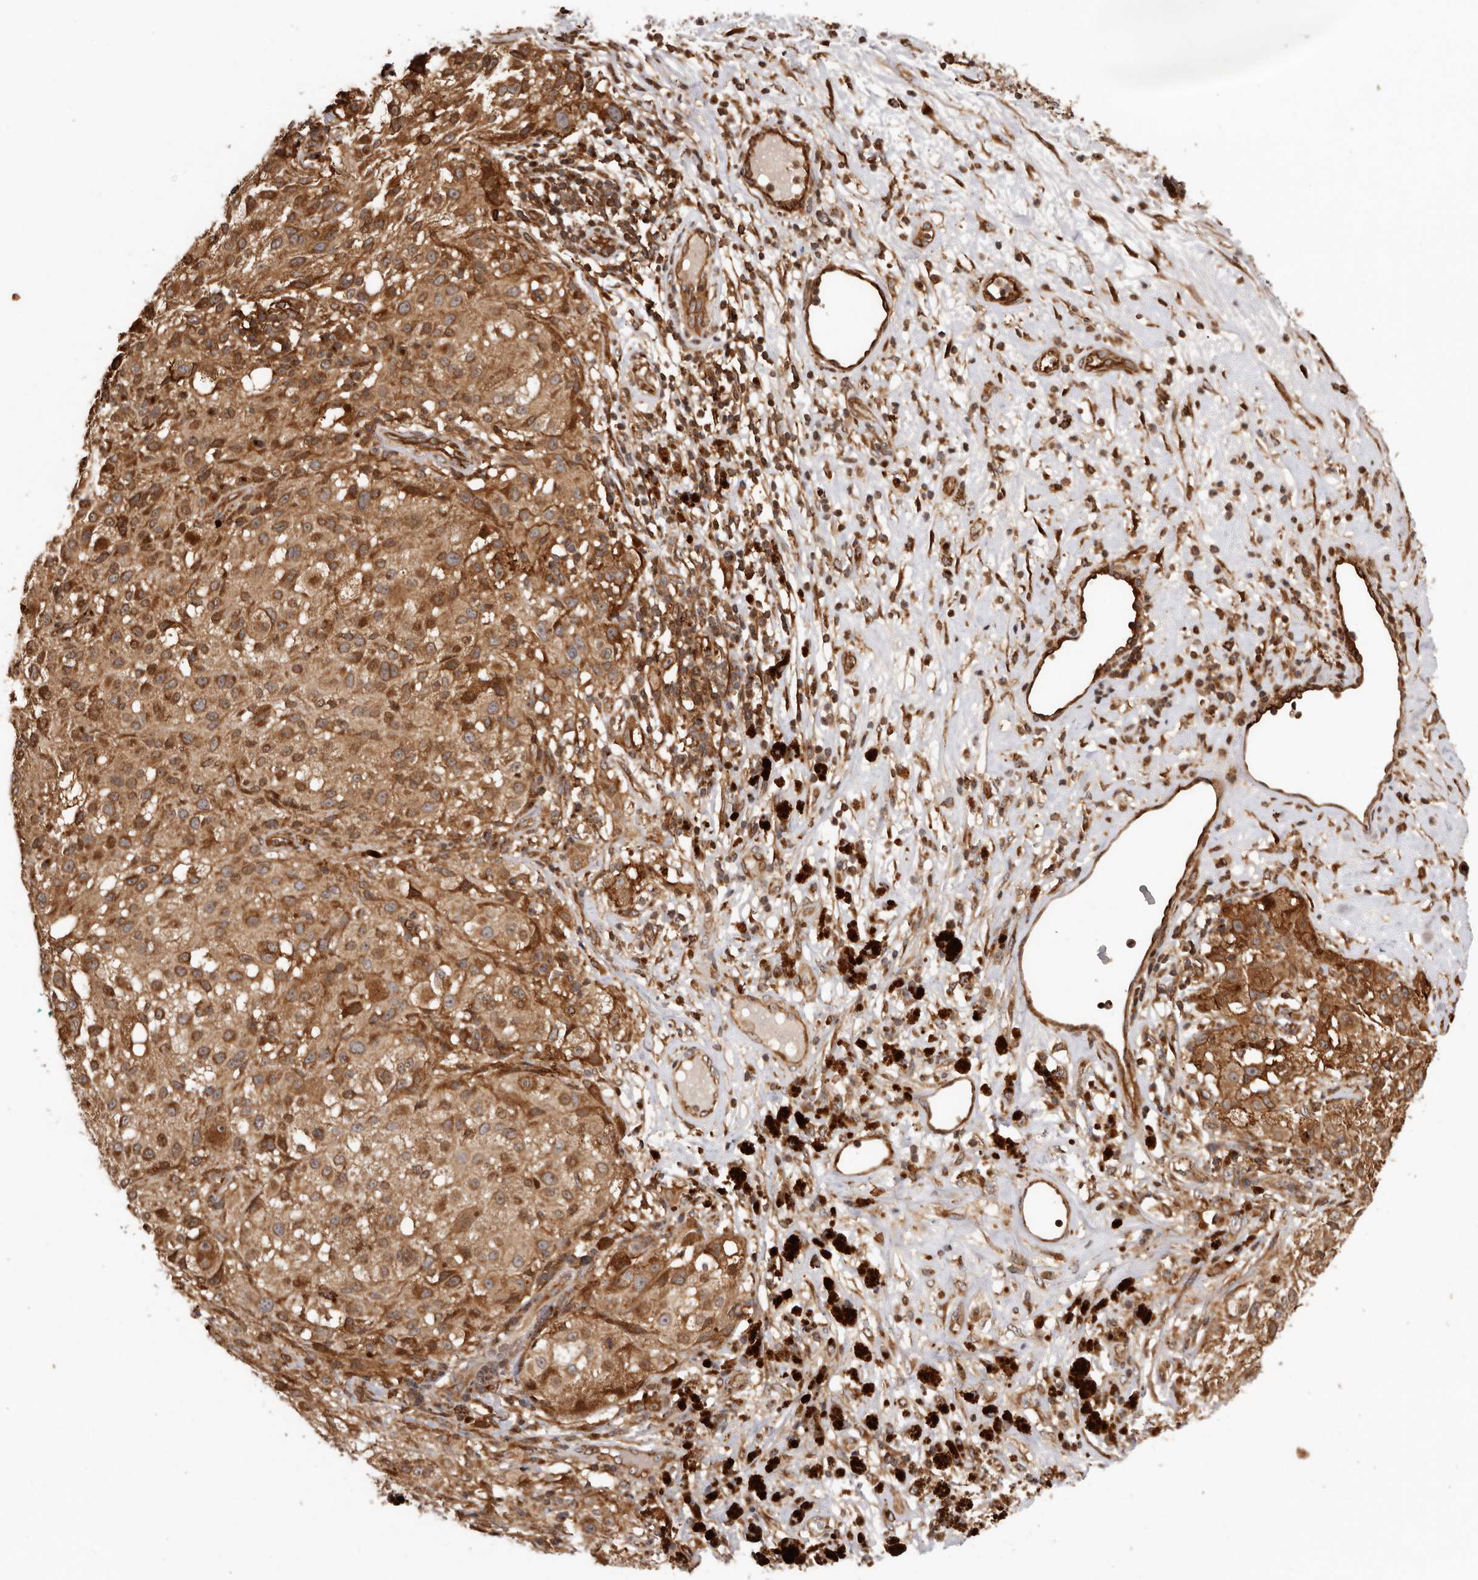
{"staining": {"intensity": "strong", "quantity": ">75%", "location": "cytoplasmic/membranous,nuclear"}, "tissue": "melanoma", "cell_type": "Tumor cells", "image_type": "cancer", "snomed": [{"axis": "morphology", "description": "Necrosis, NOS"}, {"axis": "morphology", "description": "Malignant melanoma, NOS"}, {"axis": "topography", "description": "Skin"}], "caption": "Immunohistochemical staining of malignant melanoma displays high levels of strong cytoplasmic/membranous and nuclear staining in about >75% of tumor cells.", "gene": "GPR27", "patient": {"sex": "female", "age": 87}}